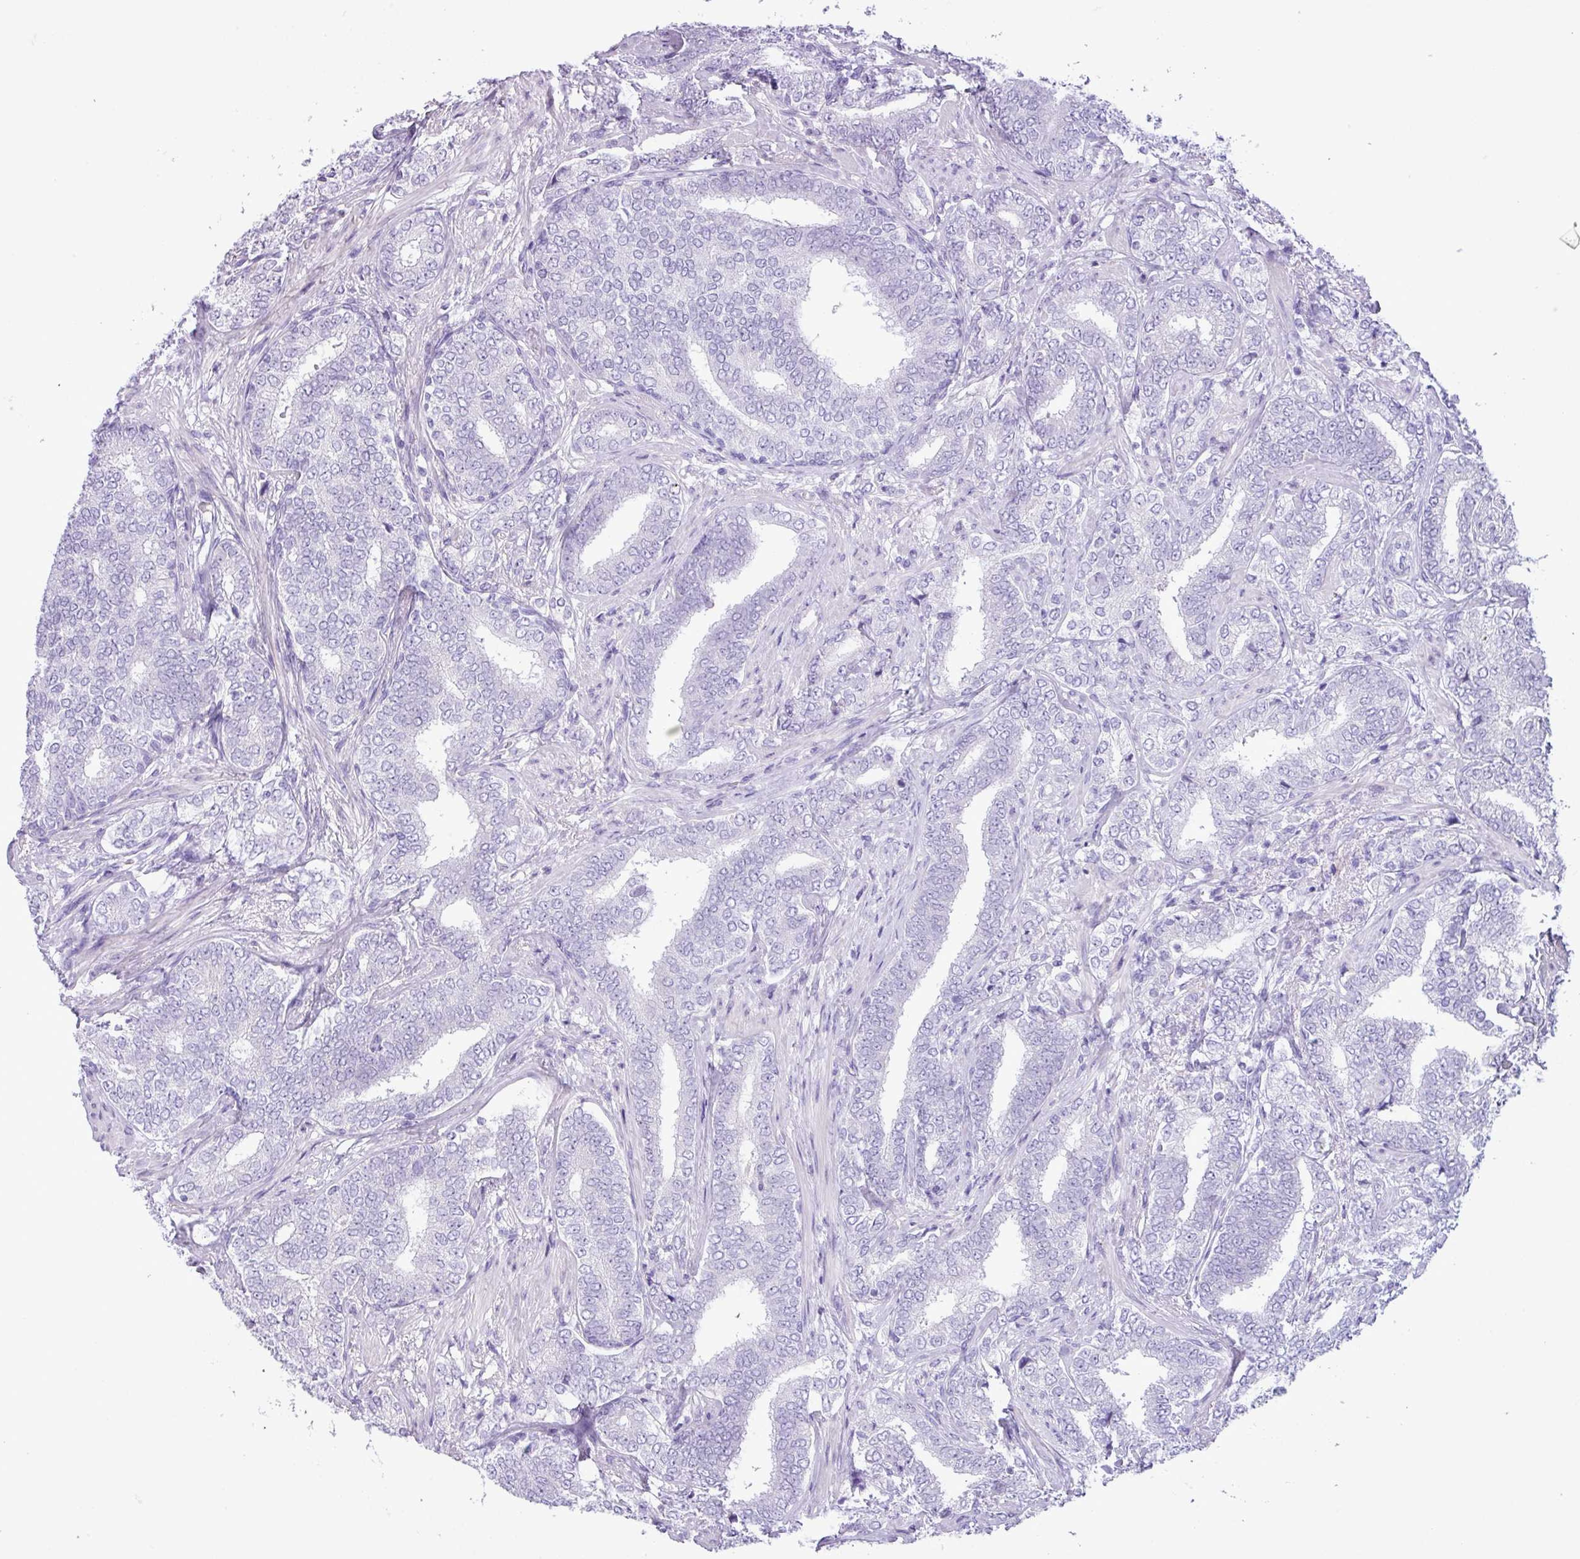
{"staining": {"intensity": "negative", "quantity": "none", "location": "none"}, "tissue": "prostate cancer", "cell_type": "Tumor cells", "image_type": "cancer", "snomed": [{"axis": "morphology", "description": "Adenocarcinoma, High grade"}, {"axis": "topography", "description": "Prostate"}], "caption": "Prostate cancer (adenocarcinoma (high-grade)) was stained to show a protein in brown. There is no significant staining in tumor cells. (Brightfield microscopy of DAB (3,3'-diaminobenzidine) immunohistochemistry at high magnification).", "gene": "AGO3", "patient": {"sex": "male", "age": 72}}